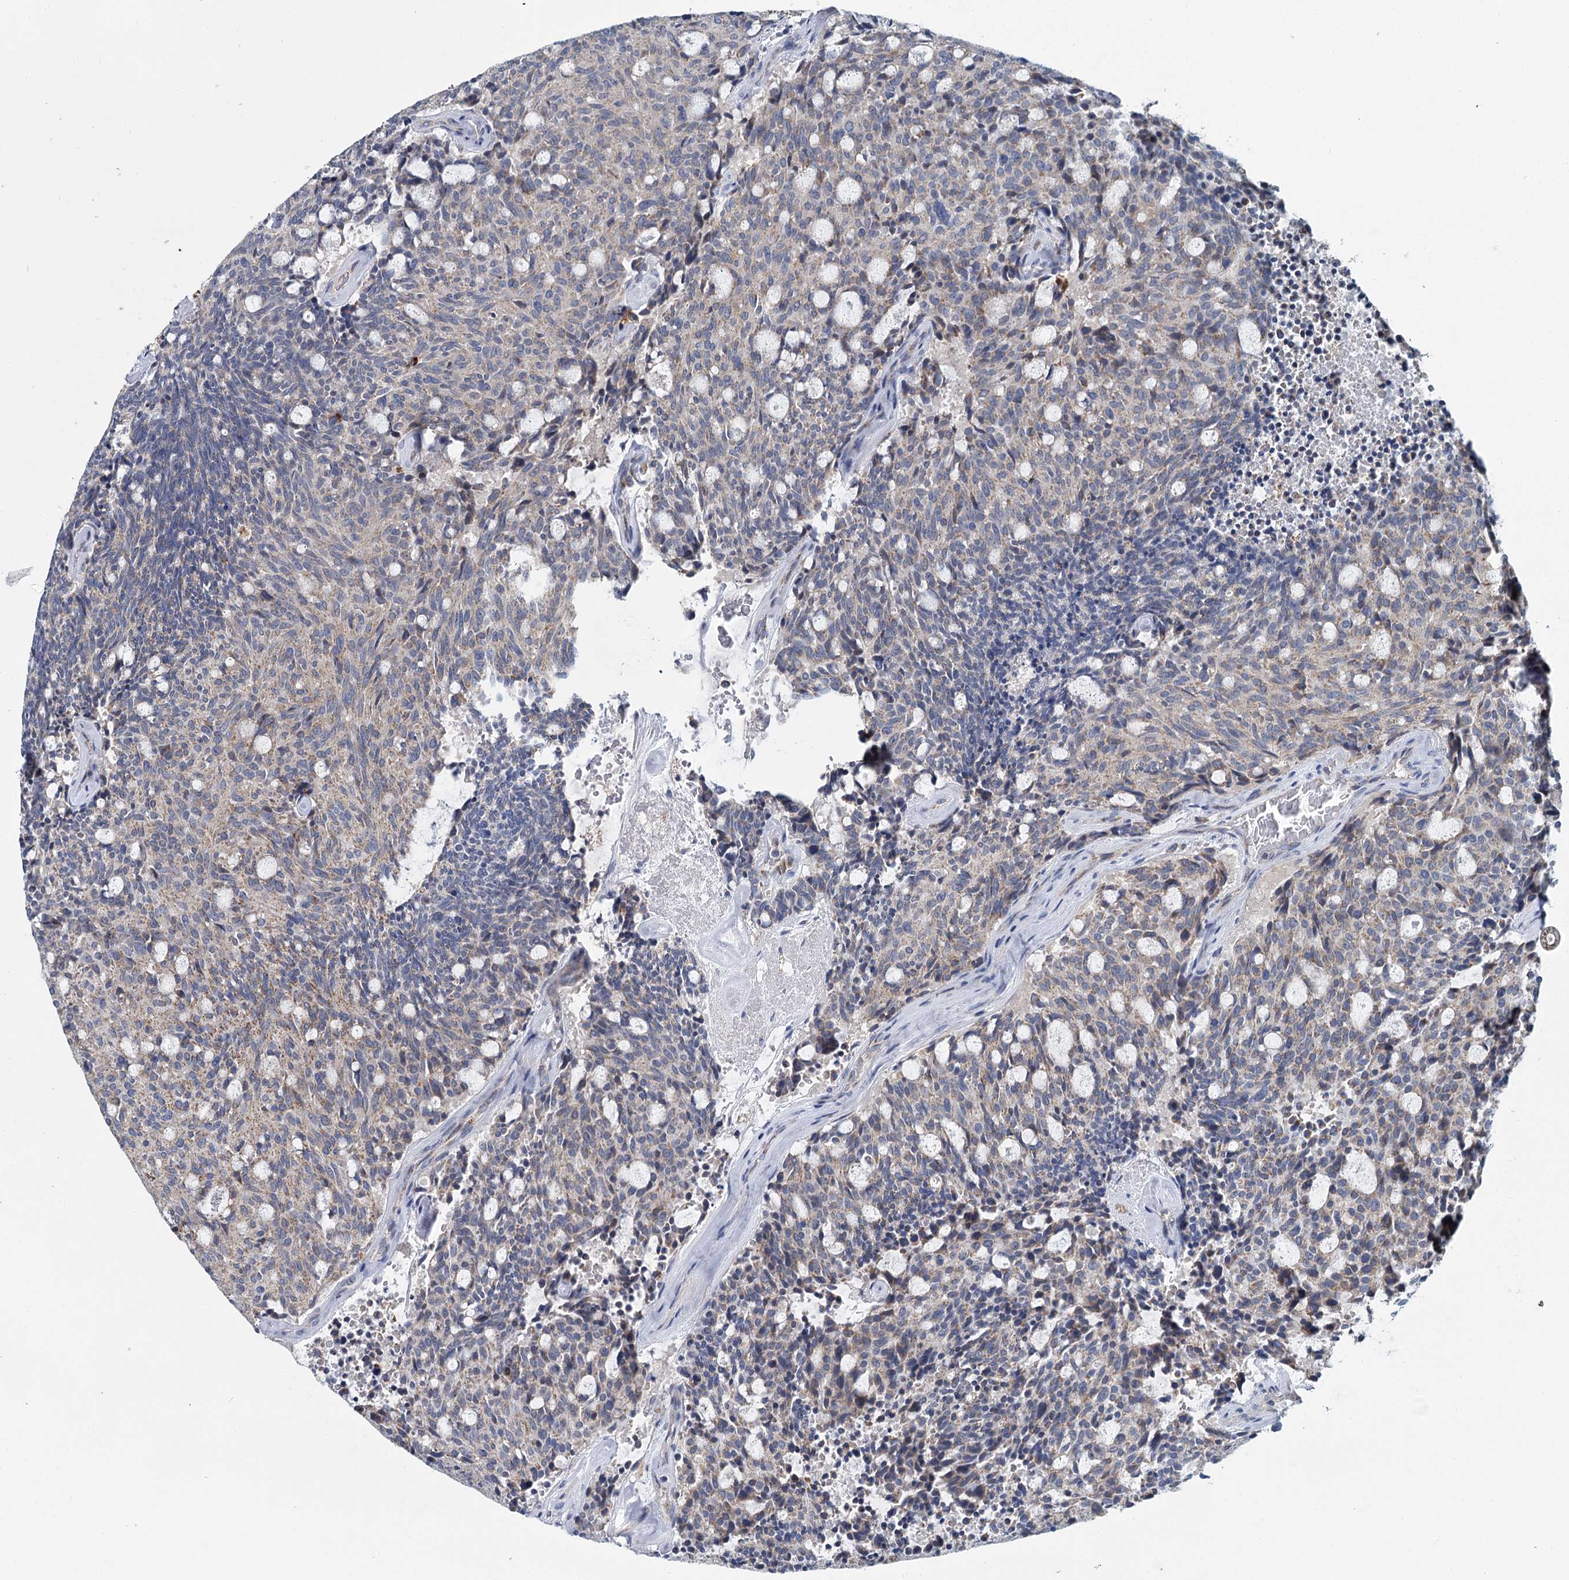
{"staining": {"intensity": "weak", "quantity": "<25%", "location": "cytoplasmic/membranous"}, "tissue": "carcinoid", "cell_type": "Tumor cells", "image_type": "cancer", "snomed": [{"axis": "morphology", "description": "Carcinoid, malignant, NOS"}, {"axis": "topography", "description": "Pancreas"}], "caption": "Immunohistochemistry micrograph of human carcinoid stained for a protein (brown), which reveals no positivity in tumor cells.", "gene": "ANKRD16", "patient": {"sex": "female", "age": 54}}